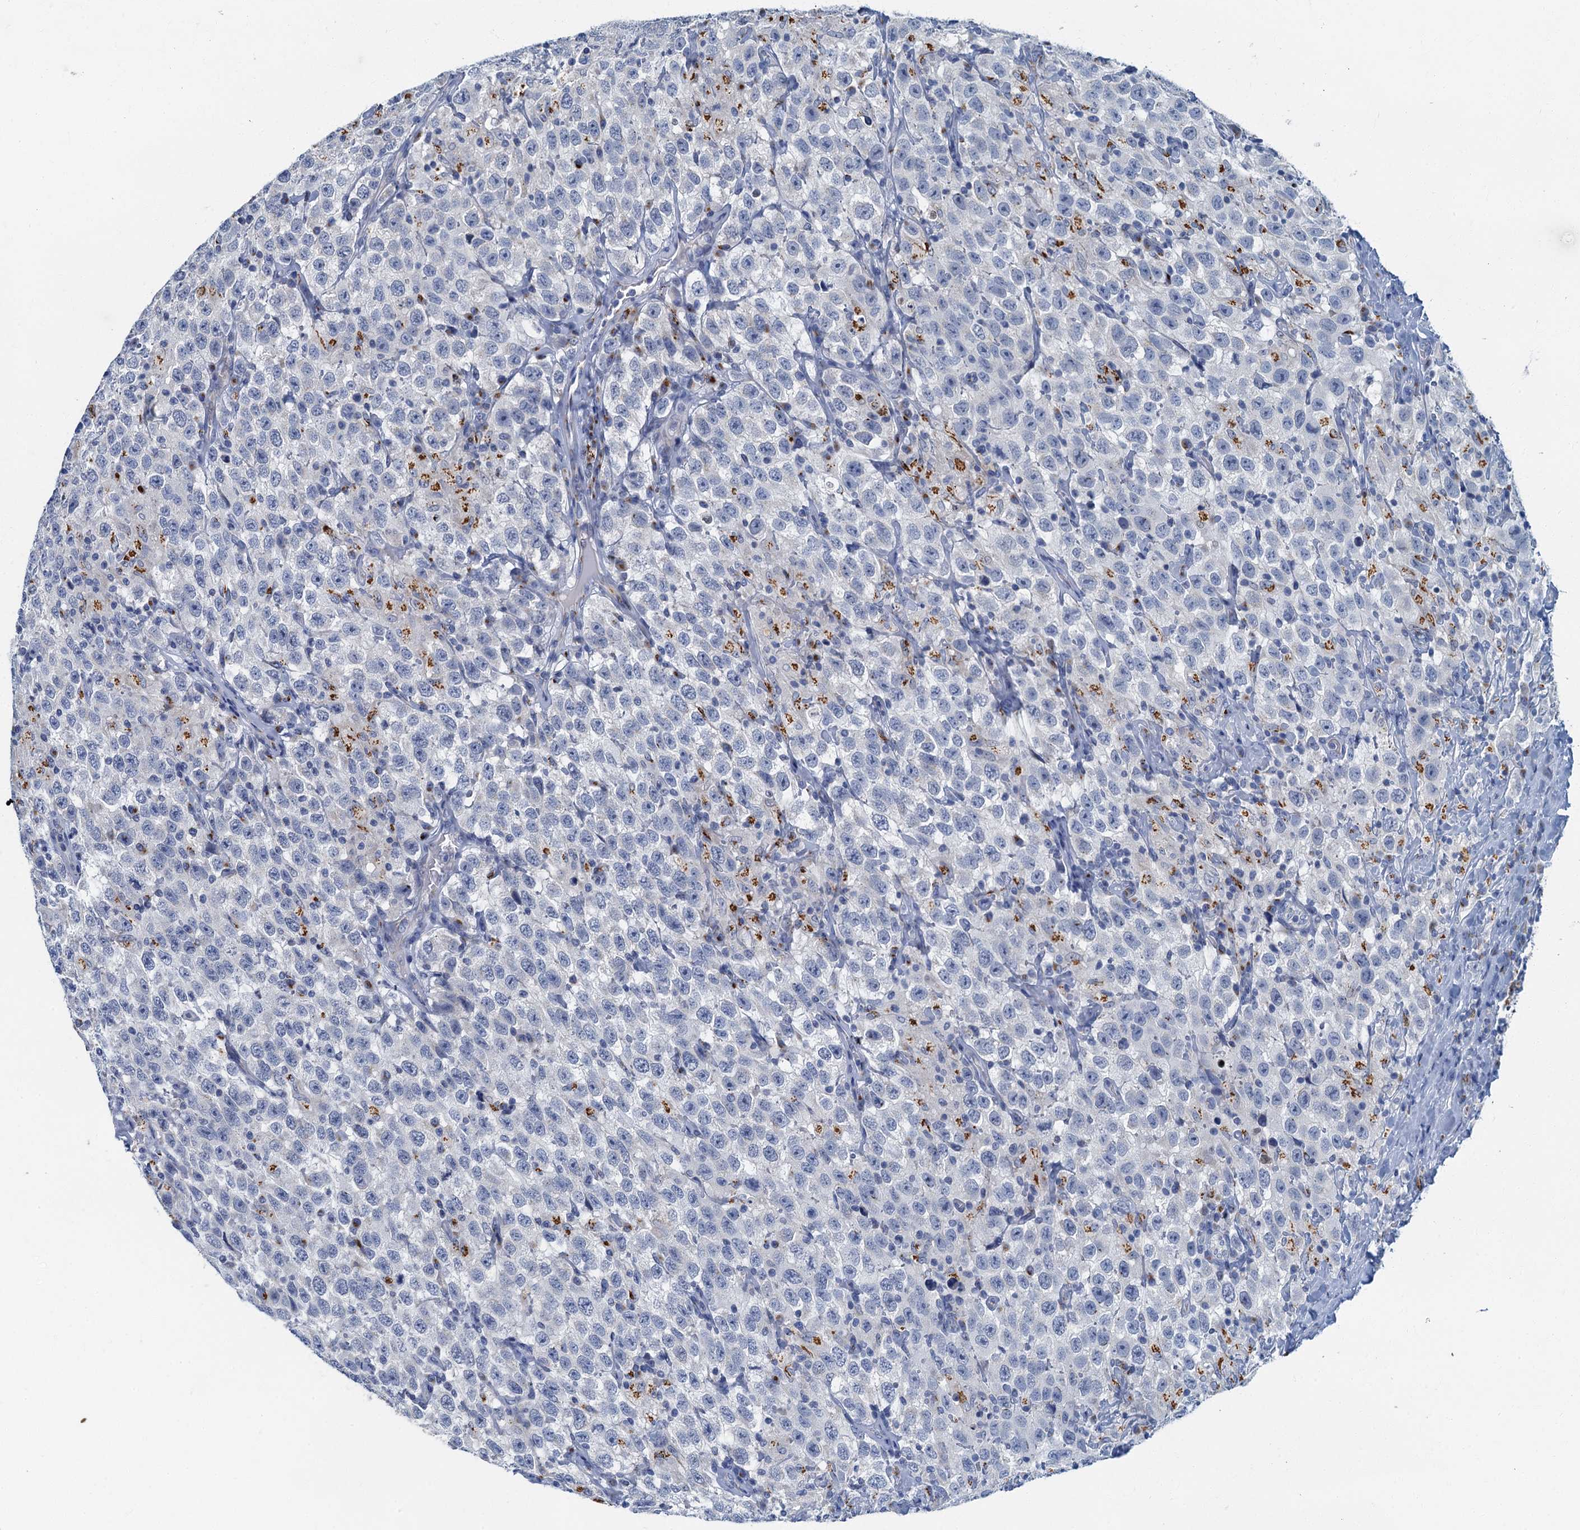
{"staining": {"intensity": "negative", "quantity": "none", "location": "none"}, "tissue": "testis cancer", "cell_type": "Tumor cells", "image_type": "cancer", "snomed": [{"axis": "morphology", "description": "Seminoma, NOS"}, {"axis": "topography", "description": "Testis"}], "caption": "Tumor cells are negative for brown protein staining in testis seminoma. (DAB (3,3'-diaminobenzidine) immunohistochemistry, high magnification).", "gene": "LYPD3", "patient": {"sex": "male", "age": 41}}